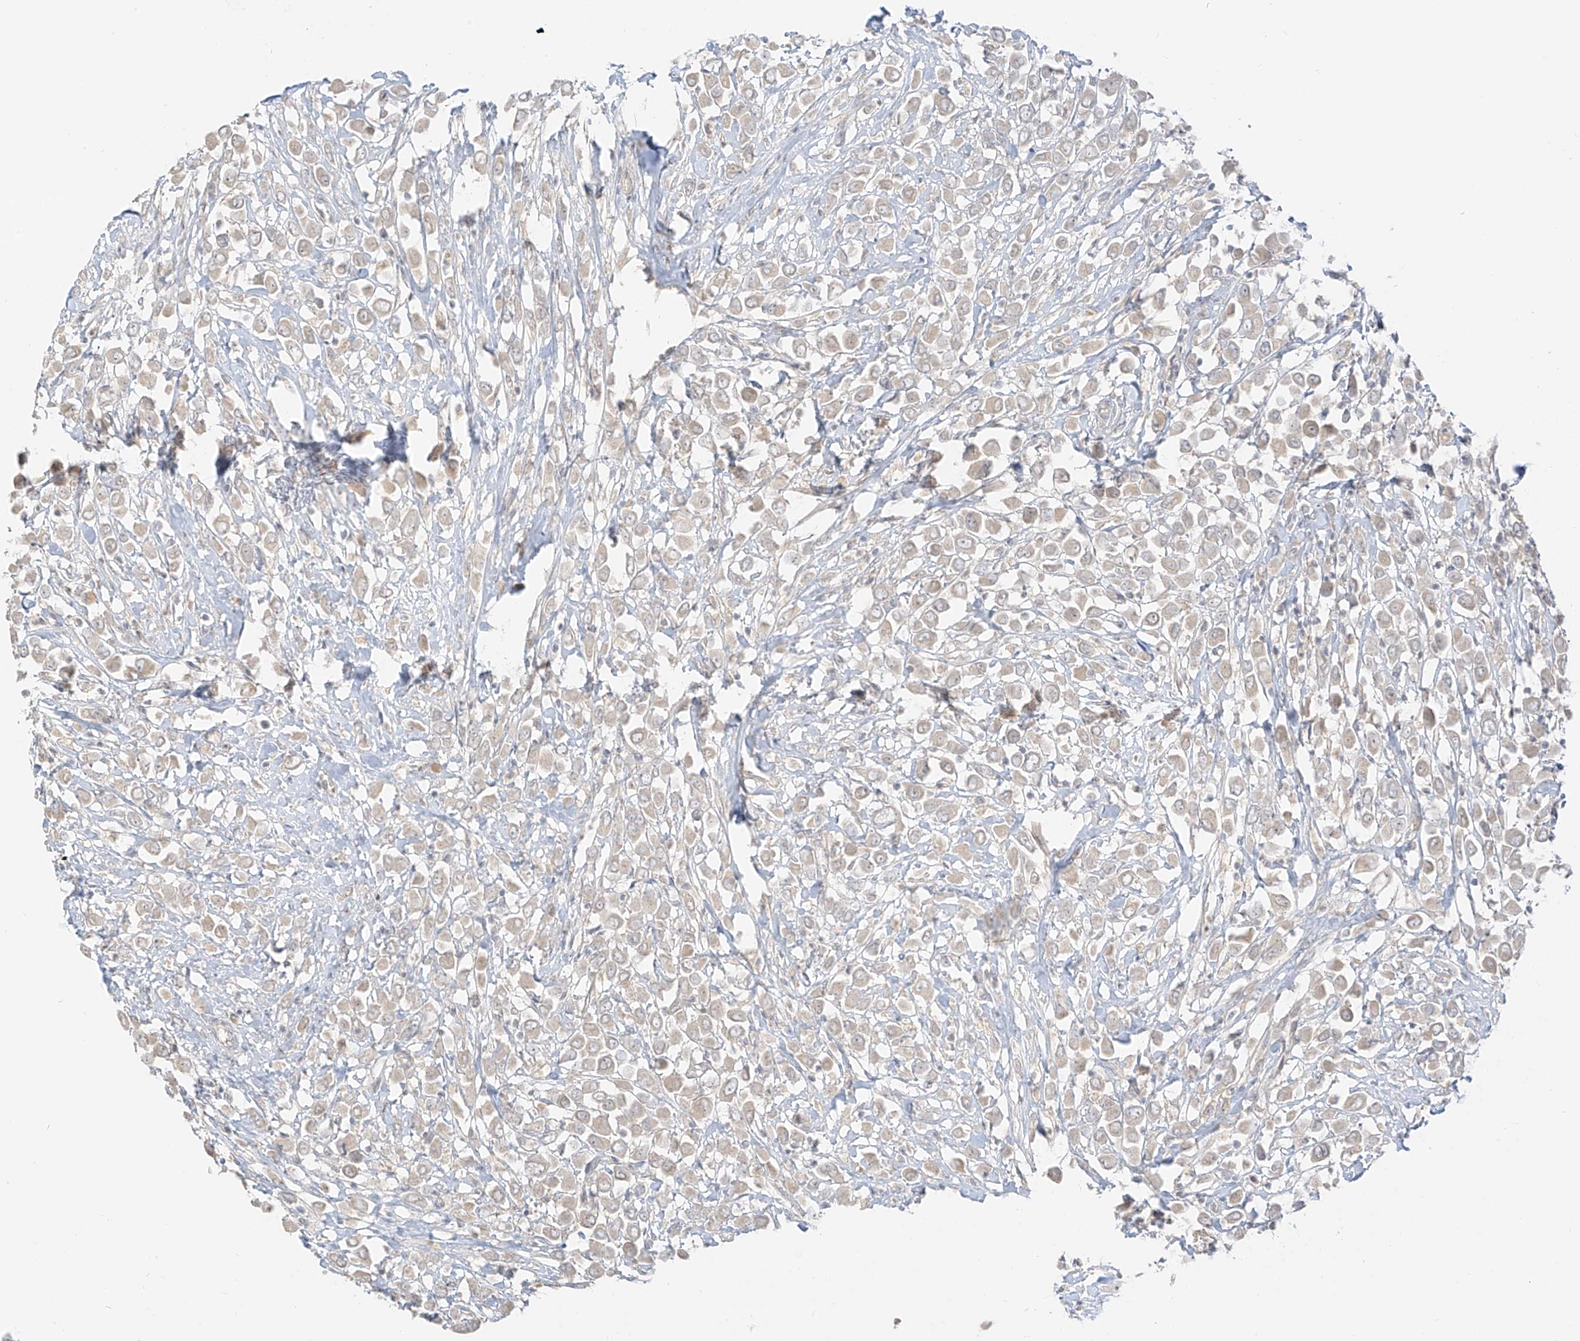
{"staining": {"intensity": "negative", "quantity": "none", "location": "none"}, "tissue": "breast cancer", "cell_type": "Tumor cells", "image_type": "cancer", "snomed": [{"axis": "morphology", "description": "Duct carcinoma"}, {"axis": "topography", "description": "Breast"}], "caption": "Image shows no significant protein positivity in tumor cells of breast cancer (invasive ductal carcinoma). (DAB (3,3'-diaminobenzidine) immunohistochemistry visualized using brightfield microscopy, high magnification).", "gene": "LIPT1", "patient": {"sex": "female", "age": 61}}